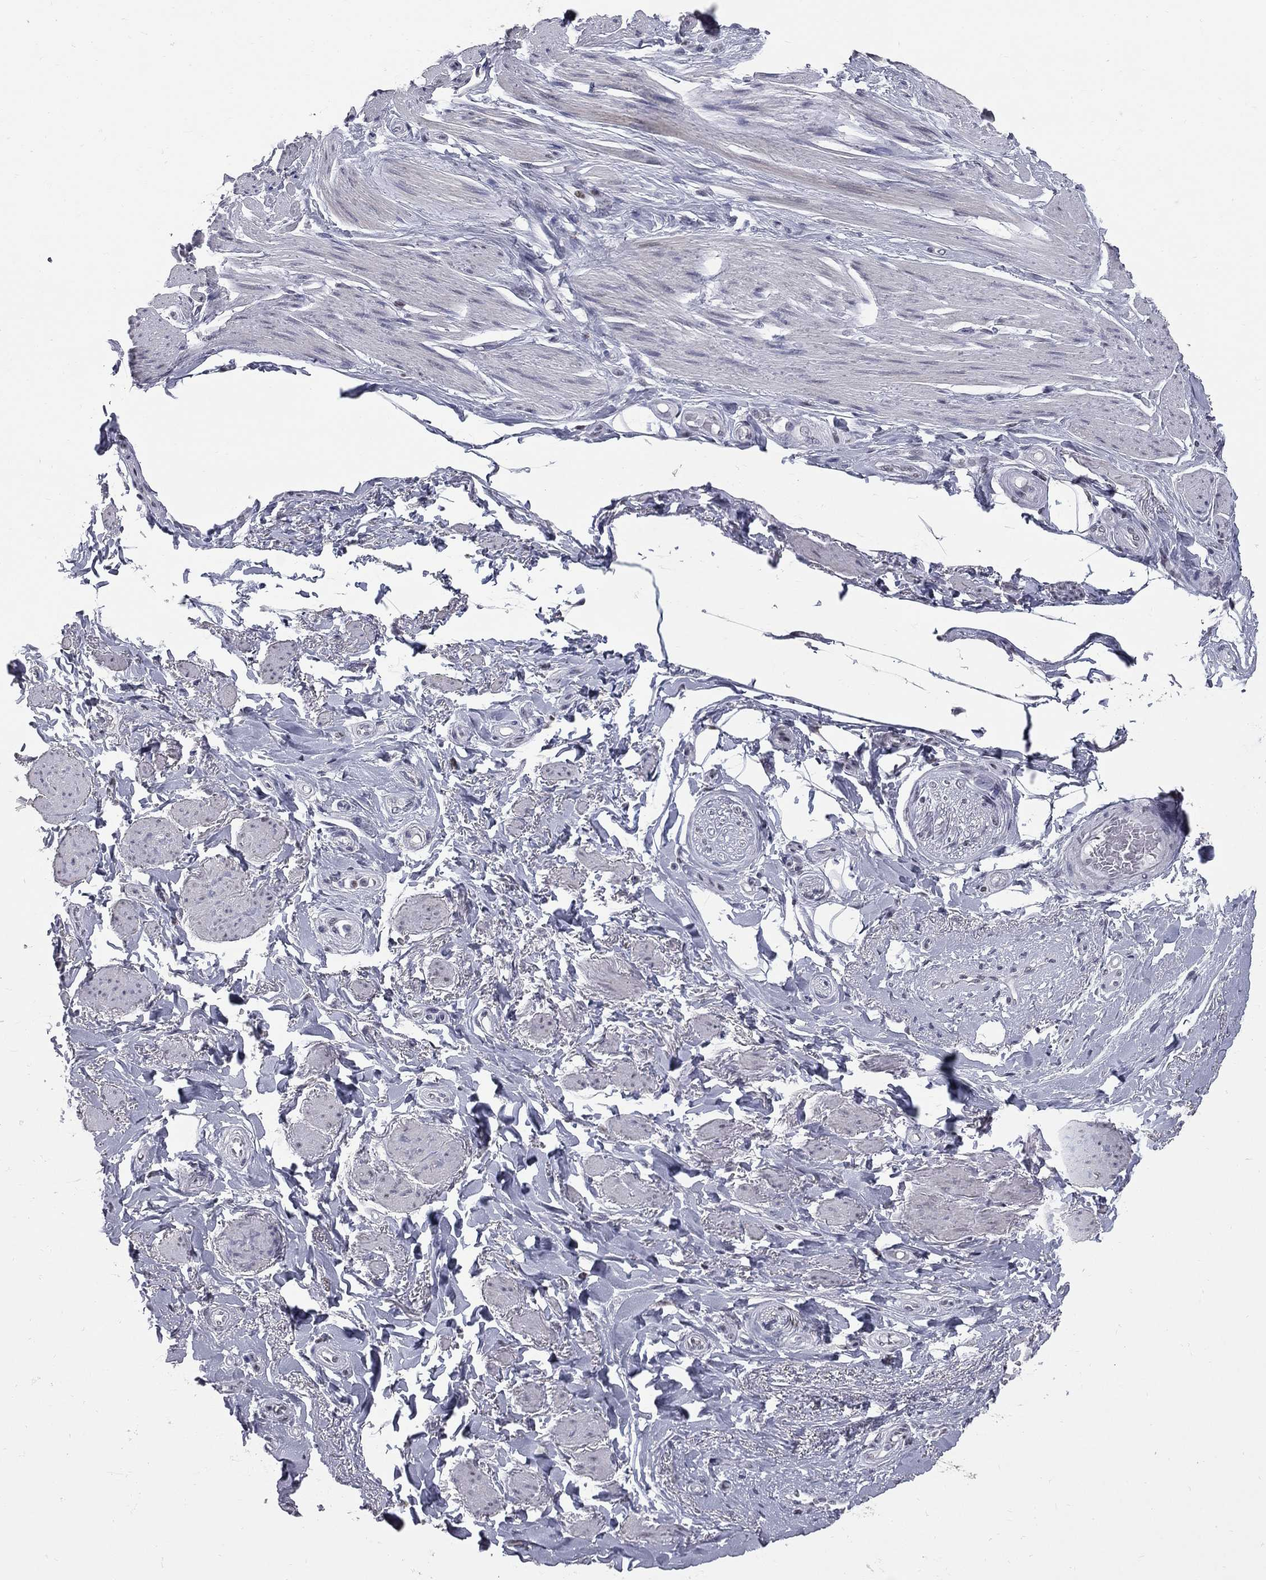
{"staining": {"intensity": "negative", "quantity": "none", "location": "none"}, "tissue": "adipose tissue", "cell_type": "Adipocytes", "image_type": "normal", "snomed": [{"axis": "morphology", "description": "Normal tissue, NOS"}, {"axis": "topography", "description": "Skeletal muscle"}, {"axis": "topography", "description": "Anal"}, {"axis": "topography", "description": "Peripheral nerve tissue"}], "caption": "Protein analysis of benign adipose tissue reveals no significant expression in adipocytes. (Immunohistochemistry, brightfield microscopy, high magnification).", "gene": "ZNF154", "patient": {"sex": "male", "age": 53}}